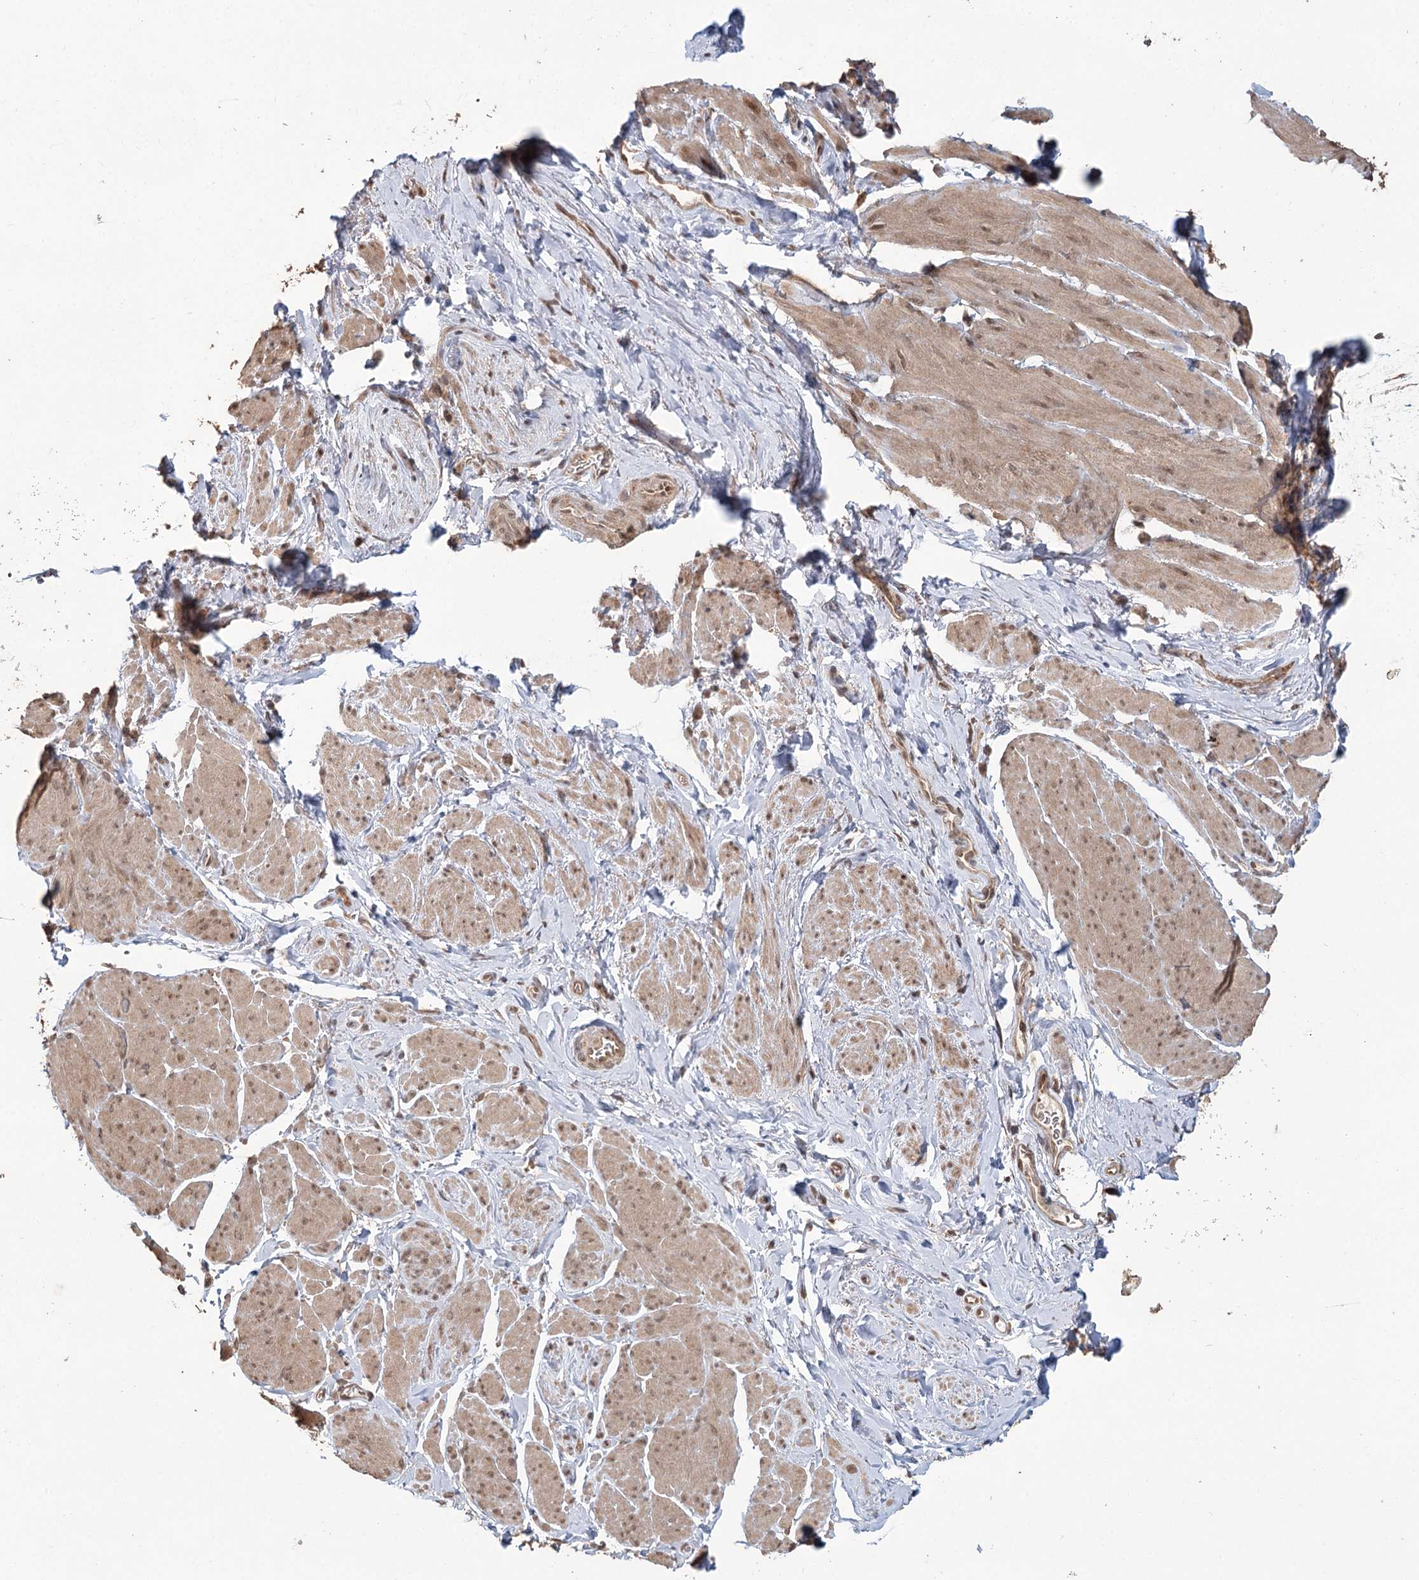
{"staining": {"intensity": "moderate", "quantity": "25%-75%", "location": "cytoplasmic/membranous,nuclear"}, "tissue": "smooth muscle", "cell_type": "Smooth muscle cells", "image_type": "normal", "snomed": [{"axis": "morphology", "description": "Normal tissue, NOS"}, {"axis": "topography", "description": "Smooth muscle"}, {"axis": "topography", "description": "Peripheral nerve tissue"}], "caption": "A histopathology image showing moderate cytoplasmic/membranous,nuclear expression in about 25%-75% of smooth muscle cells in benign smooth muscle, as visualized by brown immunohistochemical staining.", "gene": "N6AMT1", "patient": {"sex": "male", "age": 69}}